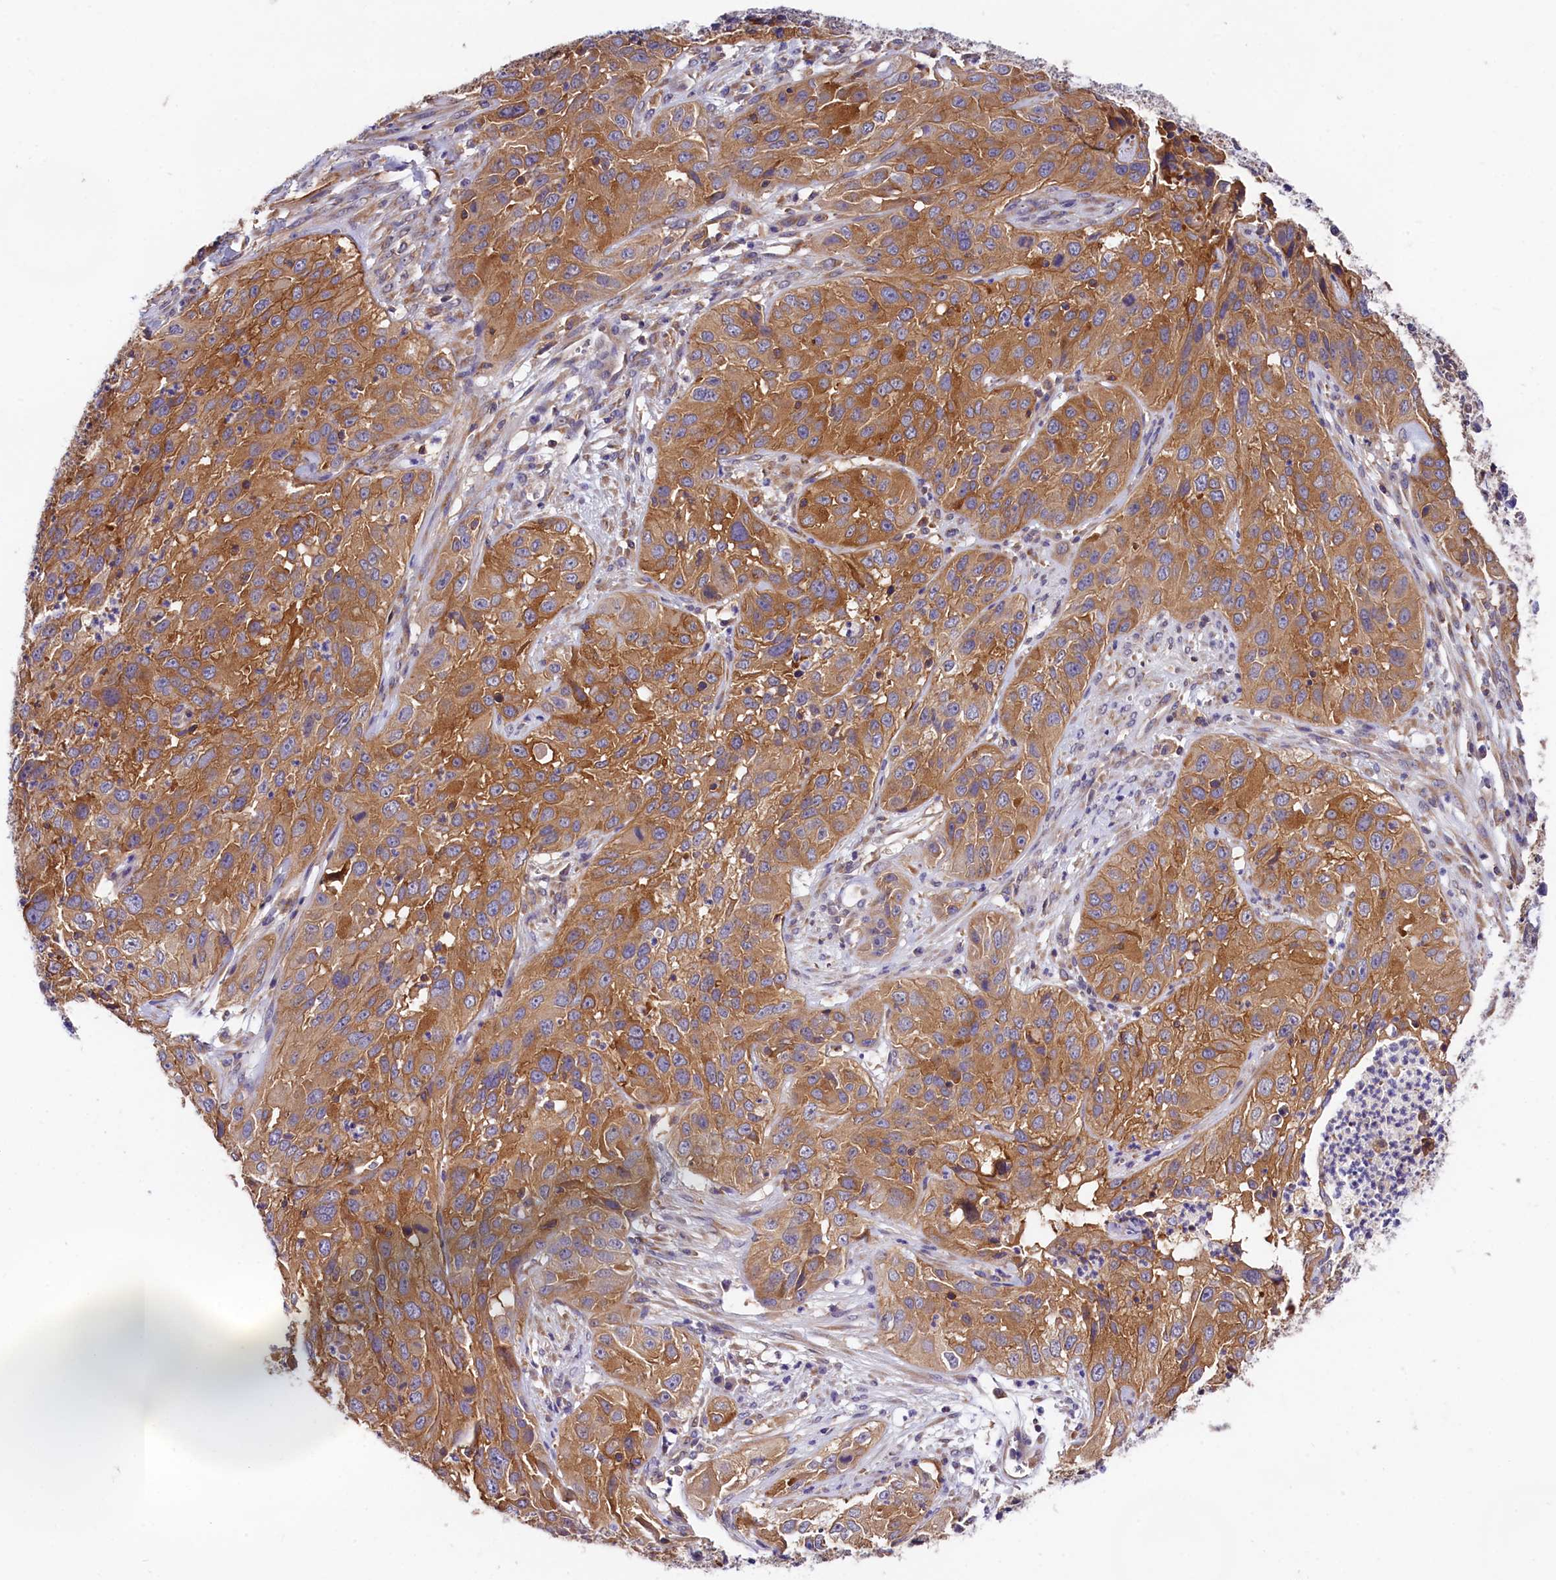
{"staining": {"intensity": "moderate", "quantity": ">75%", "location": "cytoplasmic/membranous"}, "tissue": "cervical cancer", "cell_type": "Tumor cells", "image_type": "cancer", "snomed": [{"axis": "morphology", "description": "Squamous cell carcinoma, NOS"}, {"axis": "topography", "description": "Cervix"}], "caption": "Squamous cell carcinoma (cervical) stained for a protein shows moderate cytoplasmic/membranous positivity in tumor cells.", "gene": "OAS3", "patient": {"sex": "female", "age": 32}}